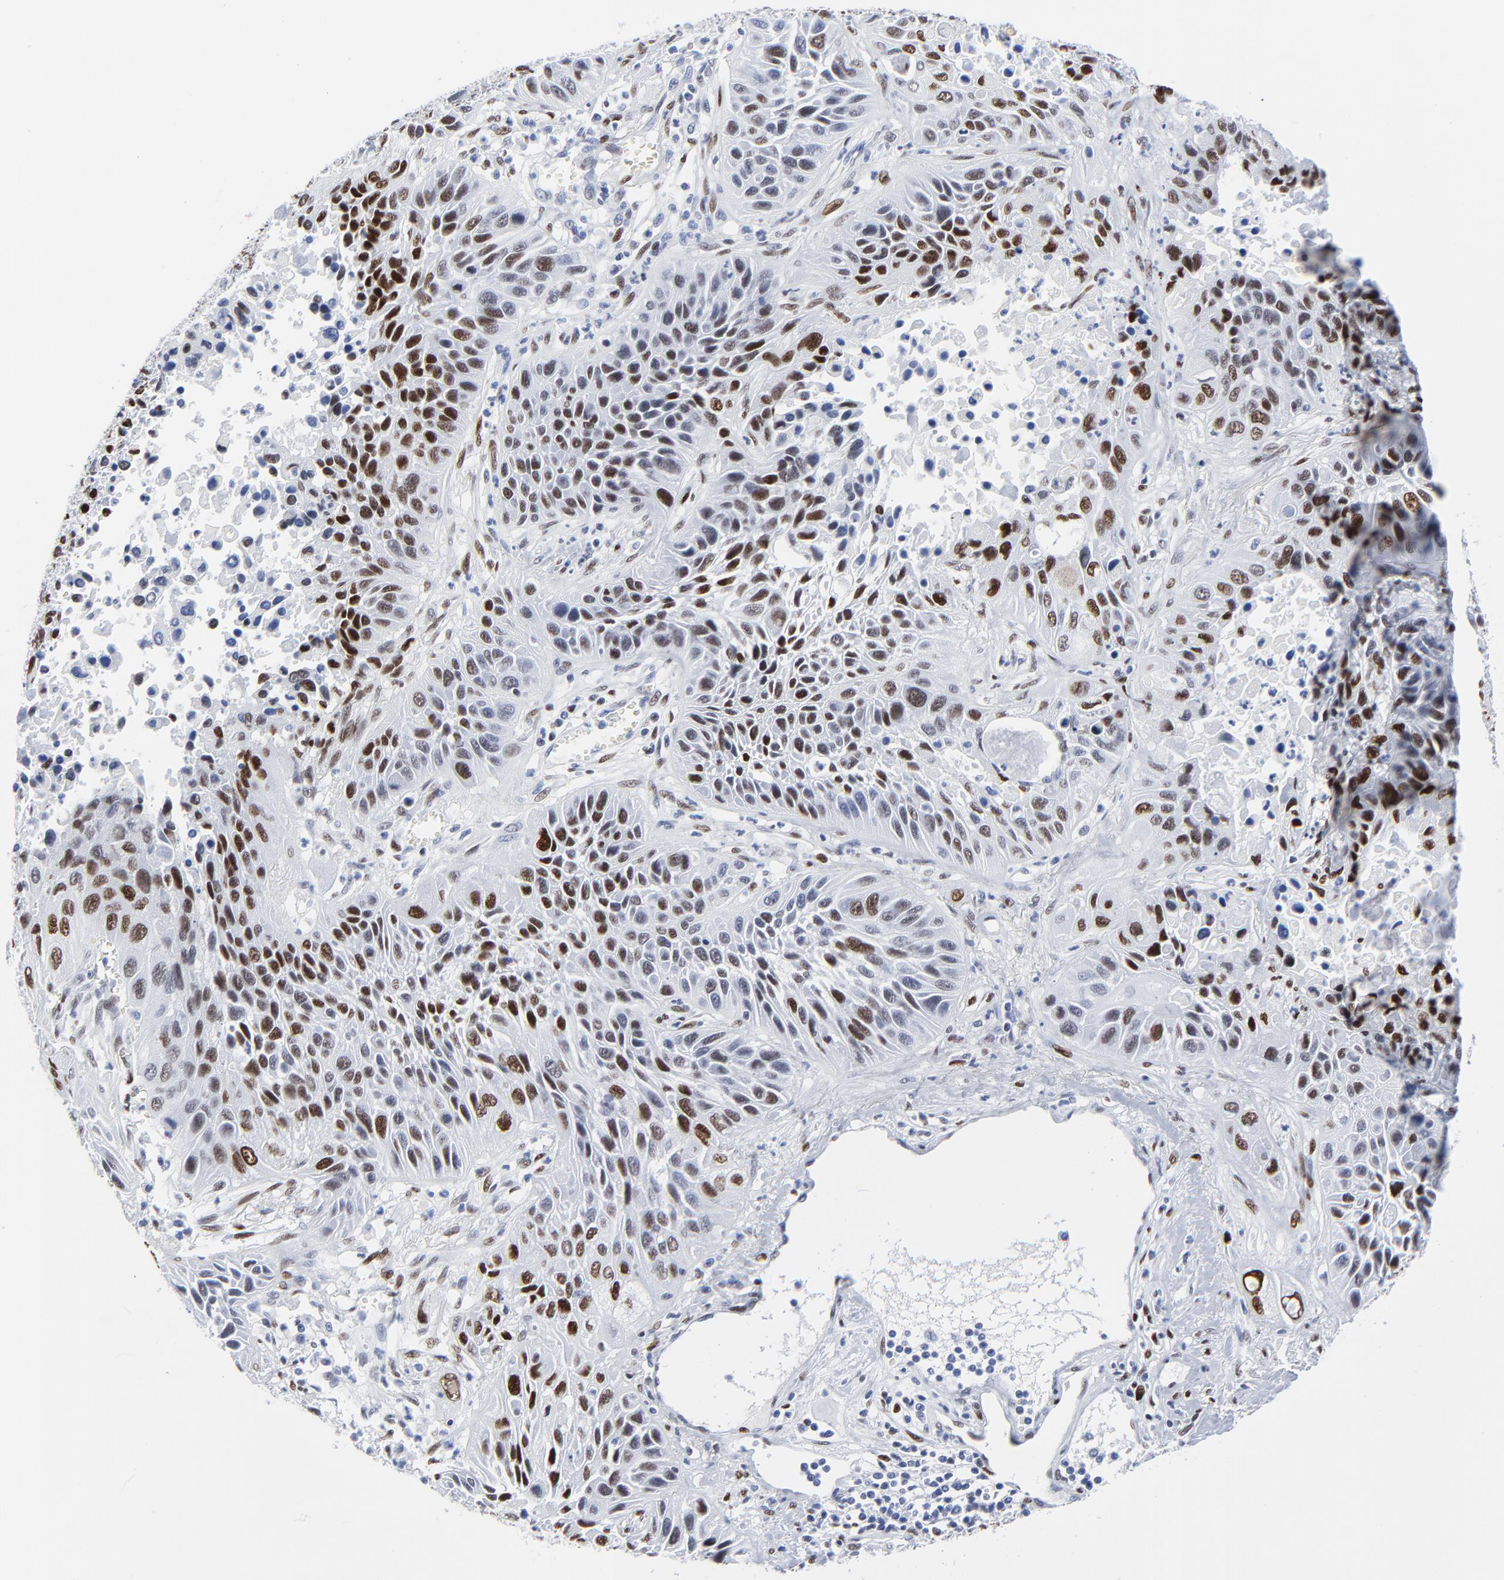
{"staining": {"intensity": "strong", "quantity": "25%-75%", "location": "nuclear"}, "tissue": "lung cancer", "cell_type": "Tumor cells", "image_type": "cancer", "snomed": [{"axis": "morphology", "description": "Squamous cell carcinoma, NOS"}, {"axis": "topography", "description": "Lung"}], "caption": "IHC photomicrograph of neoplastic tissue: lung cancer (squamous cell carcinoma) stained using immunohistochemistry exhibits high levels of strong protein expression localized specifically in the nuclear of tumor cells, appearing as a nuclear brown color.", "gene": "JUN", "patient": {"sex": "female", "age": 76}}